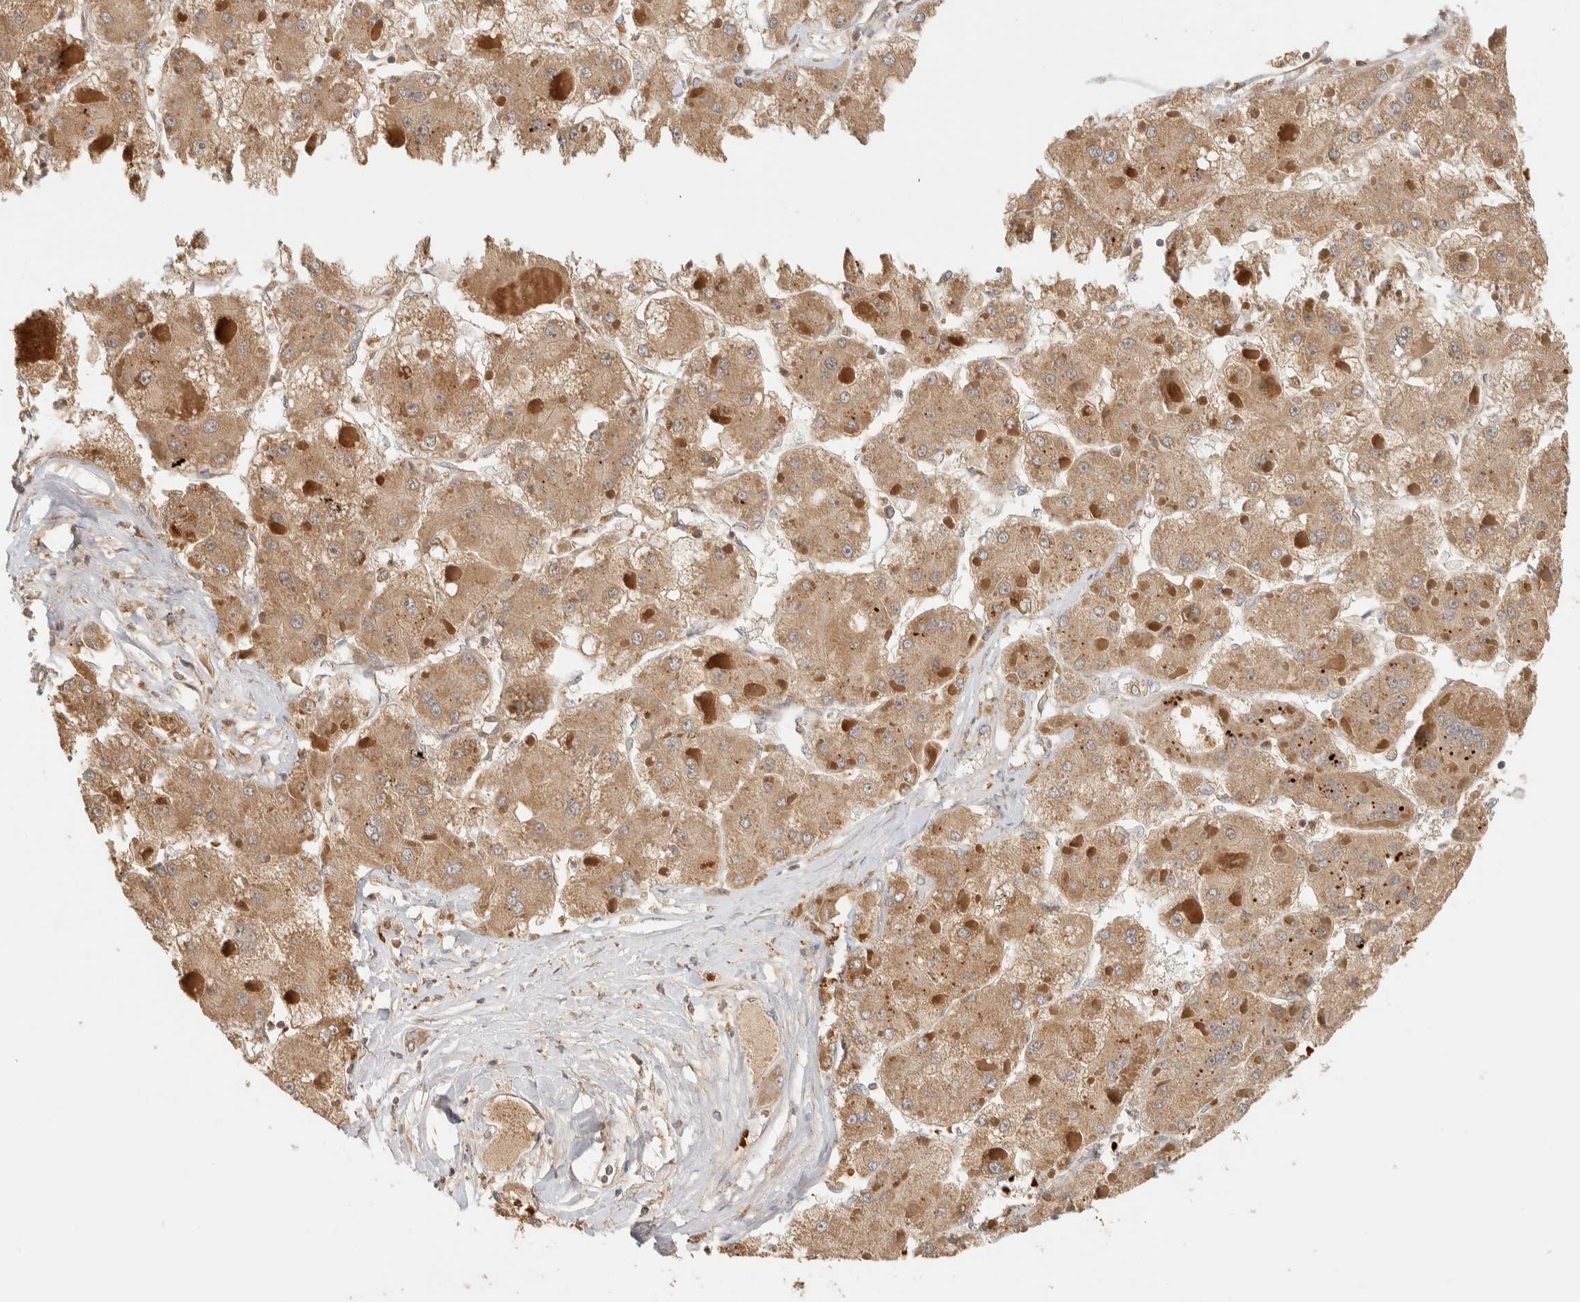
{"staining": {"intensity": "moderate", "quantity": ">75%", "location": "cytoplasmic/membranous"}, "tissue": "liver cancer", "cell_type": "Tumor cells", "image_type": "cancer", "snomed": [{"axis": "morphology", "description": "Carcinoma, Hepatocellular, NOS"}, {"axis": "topography", "description": "Liver"}], "caption": "Tumor cells reveal medium levels of moderate cytoplasmic/membranous expression in about >75% of cells in human liver cancer. Immunohistochemistry (ihc) stains the protein of interest in brown and the nuclei are stained blue.", "gene": "TTI2", "patient": {"sex": "female", "age": 73}}